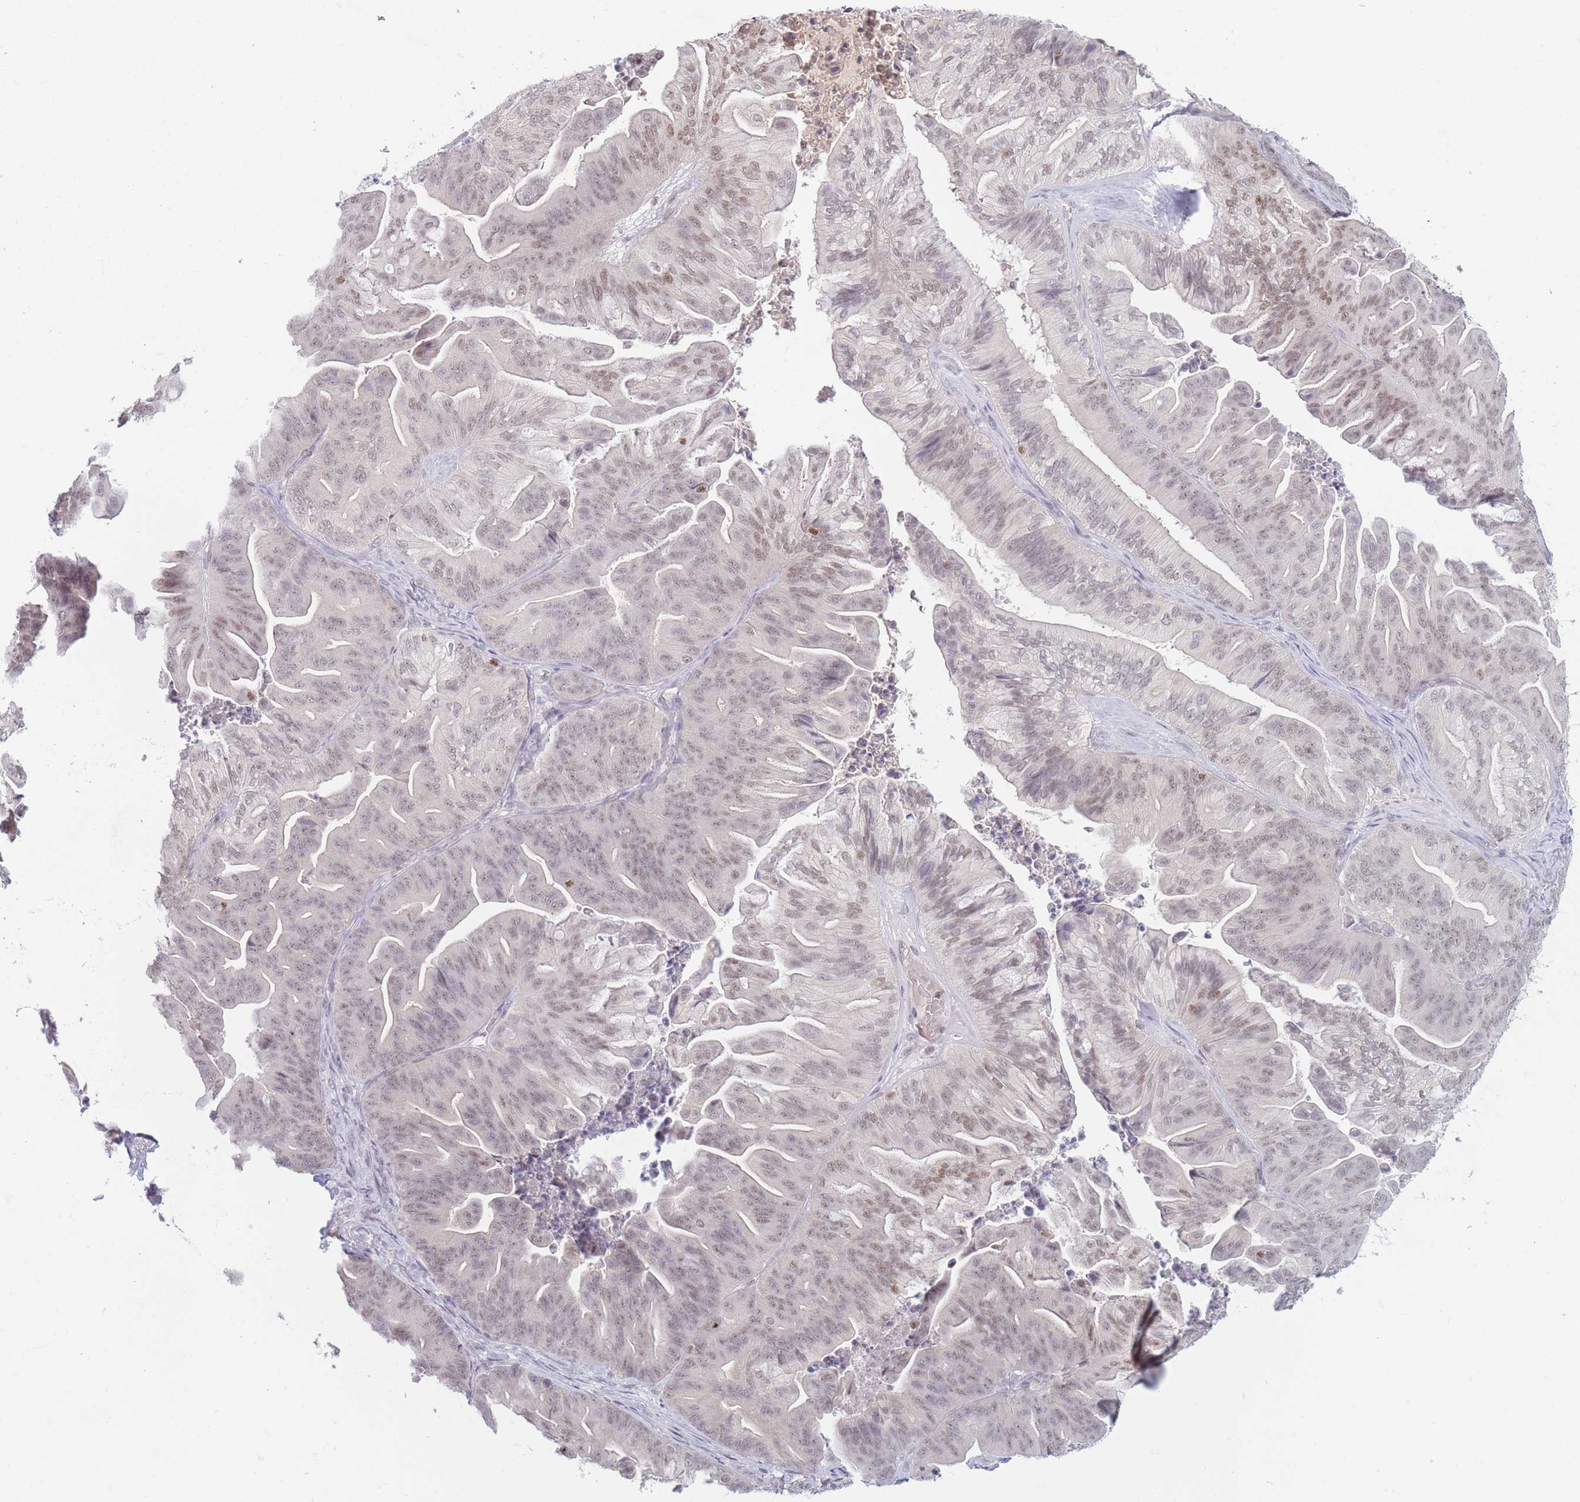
{"staining": {"intensity": "moderate", "quantity": "25%-75%", "location": "nuclear"}, "tissue": "ovarian cancer", "cell_type": "Tumor cells", "image_type": "cancer", "snomed": [{"axis": "morphology", "description": "Cystadenocarcinoma, mucinous, NOS"}, {"axis": "topography", "description": "Ovary"}], "caption": "A histopathology image of human ovarian mucinous cystadenocarcinoma stained for a protein demonstrates moderate nuclear brown staining in tumor cells.", "gene": "ARID3B", "patient": {"sex": "female", "age": 67}}